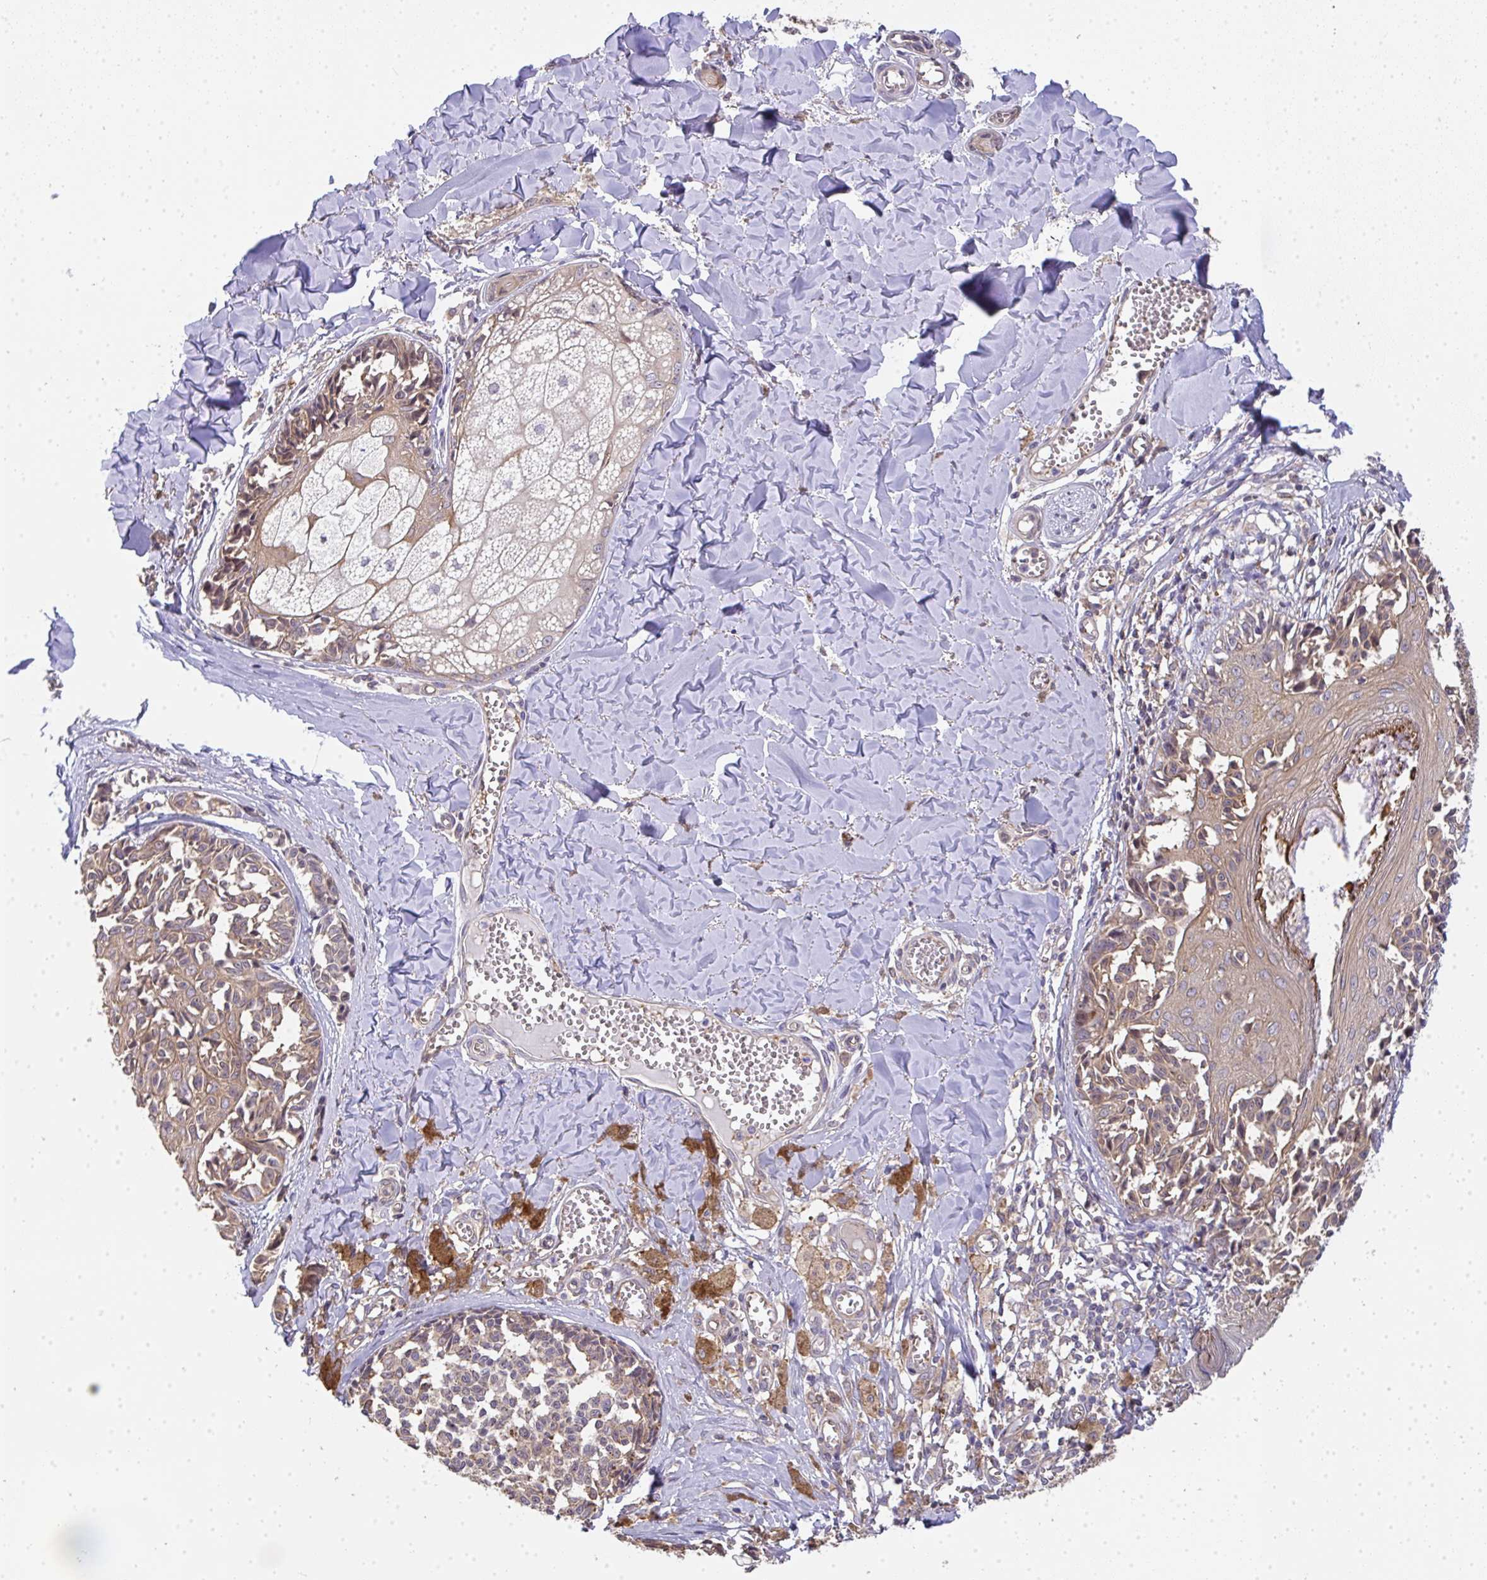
{"staining": {"intensity": "weak", "quantity": "25%-75%", "location": "cytoplasmic/membranous"}, "tissue": "melanoma", "cell_type": "Tumor cells", "image_type": "cancer", "snomed": [{"axis": "morphology", "description": "Malignant melanoma, NOS"}, {"axis": "topography", "description": "Skin"}], "caption": "A brown stain labels weak cytoplasmic/membranous positivity of a protein in melanoma tumor cells. Immunohistochemistry stains the protein in brown and the nuclei are stained blue.", "gene": "EEF1AKMT1", "patient": {"sex": "female", "age": 43}}